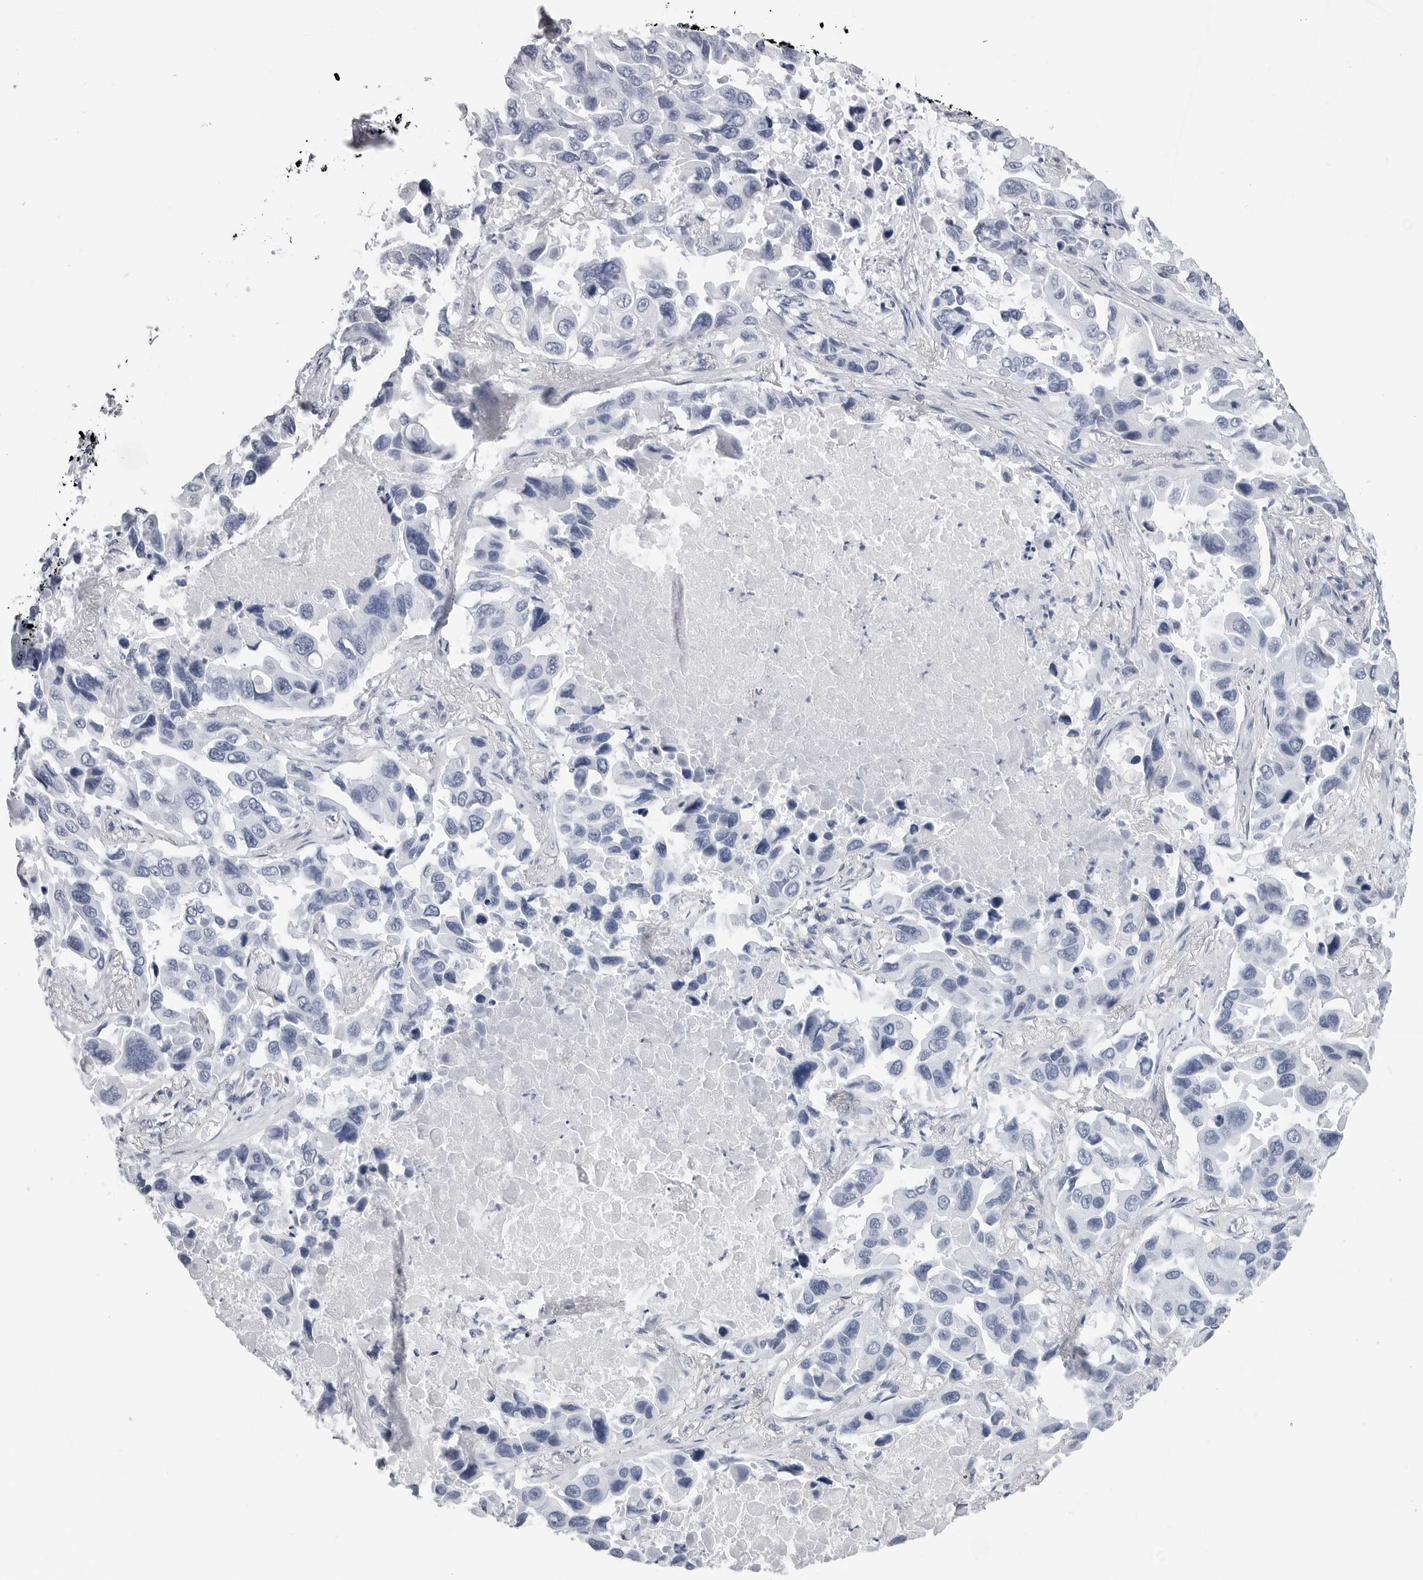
{"staining": {"intensity": "negative", "quantity": "none", "location": "none"}, "tissue": "lung cancer", "cell_type": "Tumor cells", "image_type": "cancer", "snomed": [{"axis": "morphology", "description": "Adenocarcinoma, NOS"}, {"axis": "topography", "description": "Lung"}], "caption": "This is an immunohistochemistry (IHC) photomicrograph of lung cancer. There is no staining in tumor cells.", "gene": "CSH1", "patient": {"sex": "male", "age": 64}}